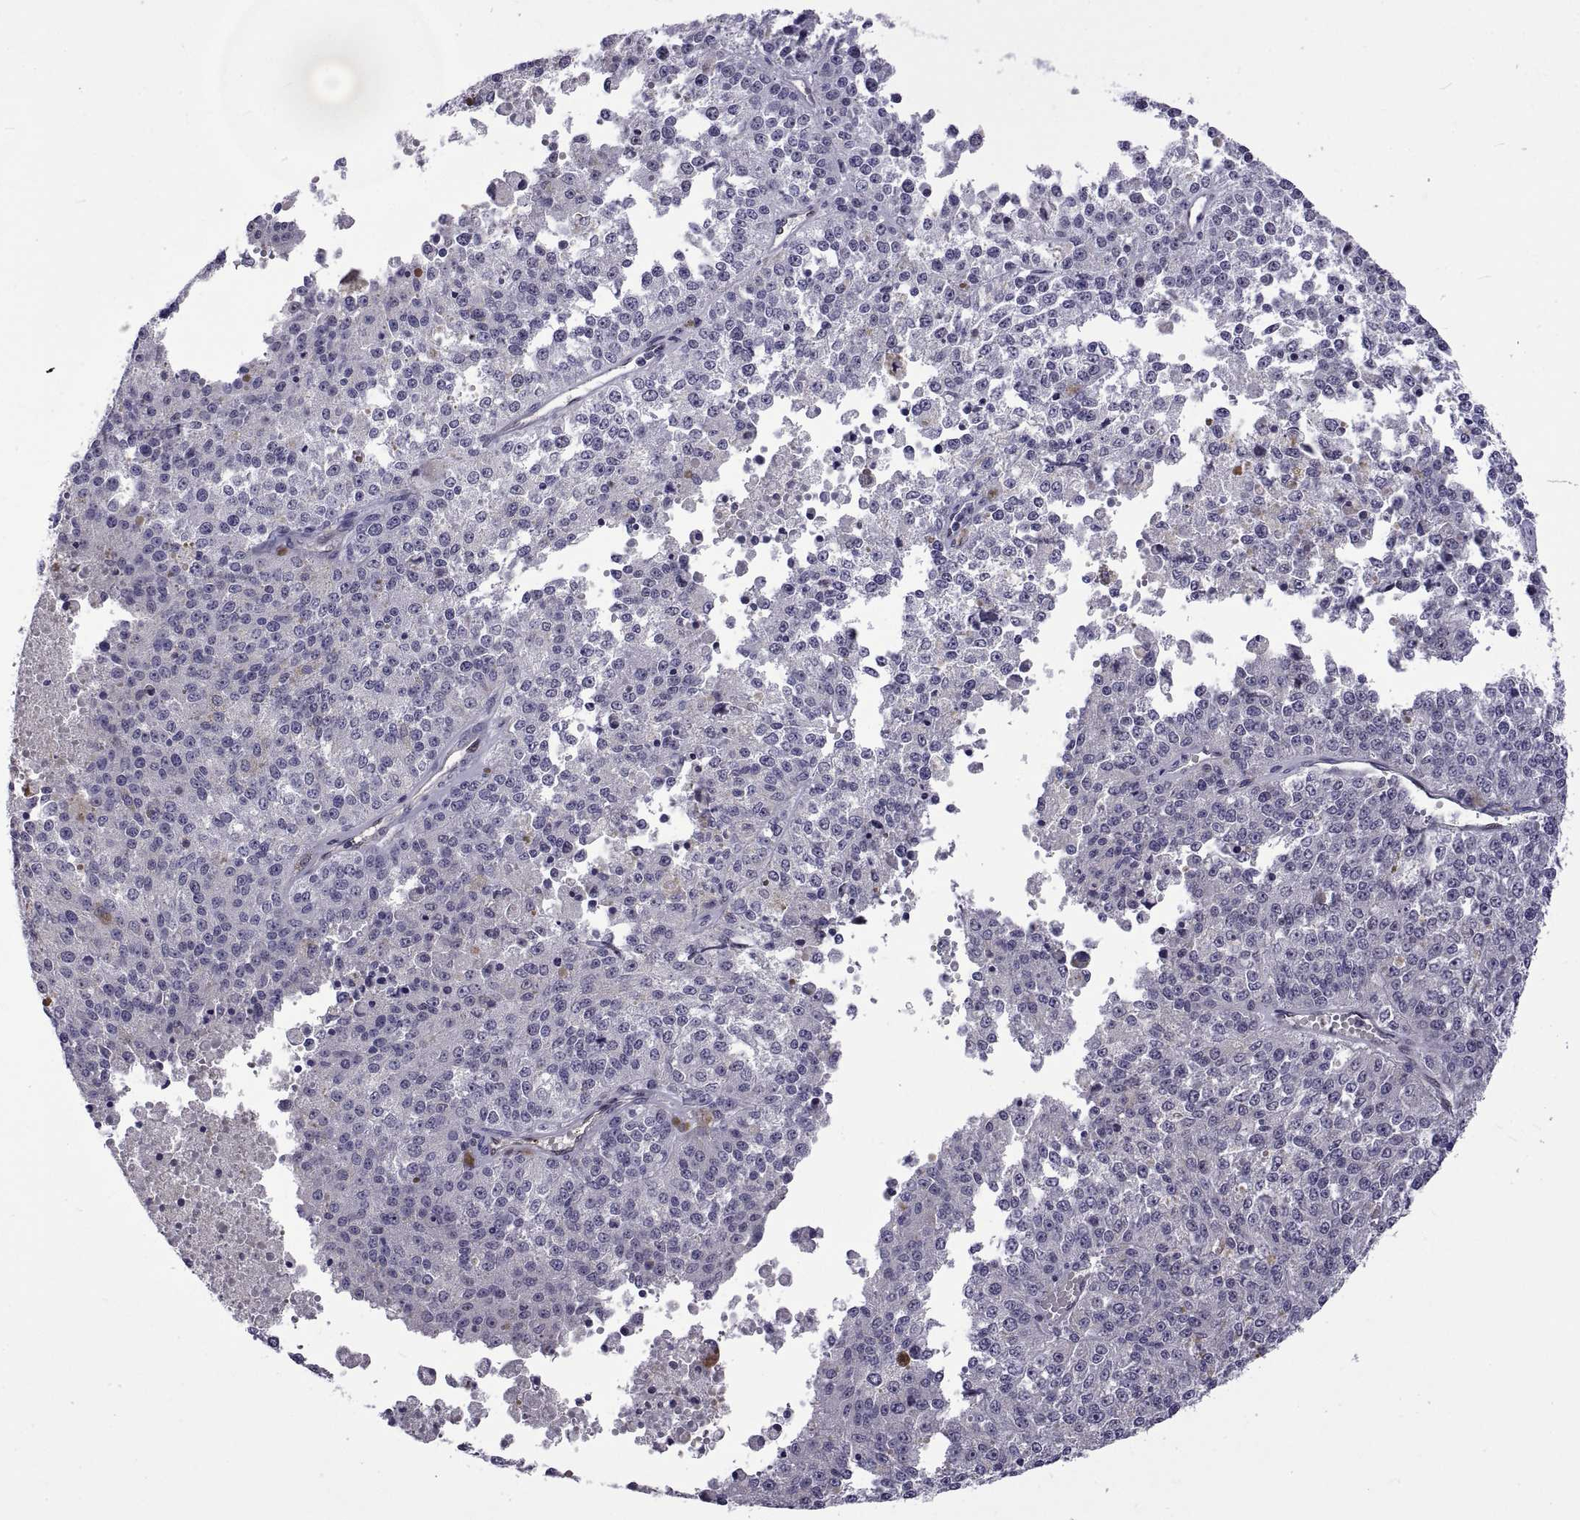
{"staining": {"intensity": "negative", "quantity": "none", "location": "none"}, "tissue": "melanoma", "cell_type": "Tumor cells", "image_type": "cancer", "snomed": [{"axis": "morphology", "description": "Malignant melanoma, Metastatic site"}, {"axis": "topography", "description": "Lymph node"}], "caption": "The IHC histopathology image has no significant staining in tumor cells of melanoma tissue.", "gene": "LCN9", "patient": {"sex": "female", "age": 64}}